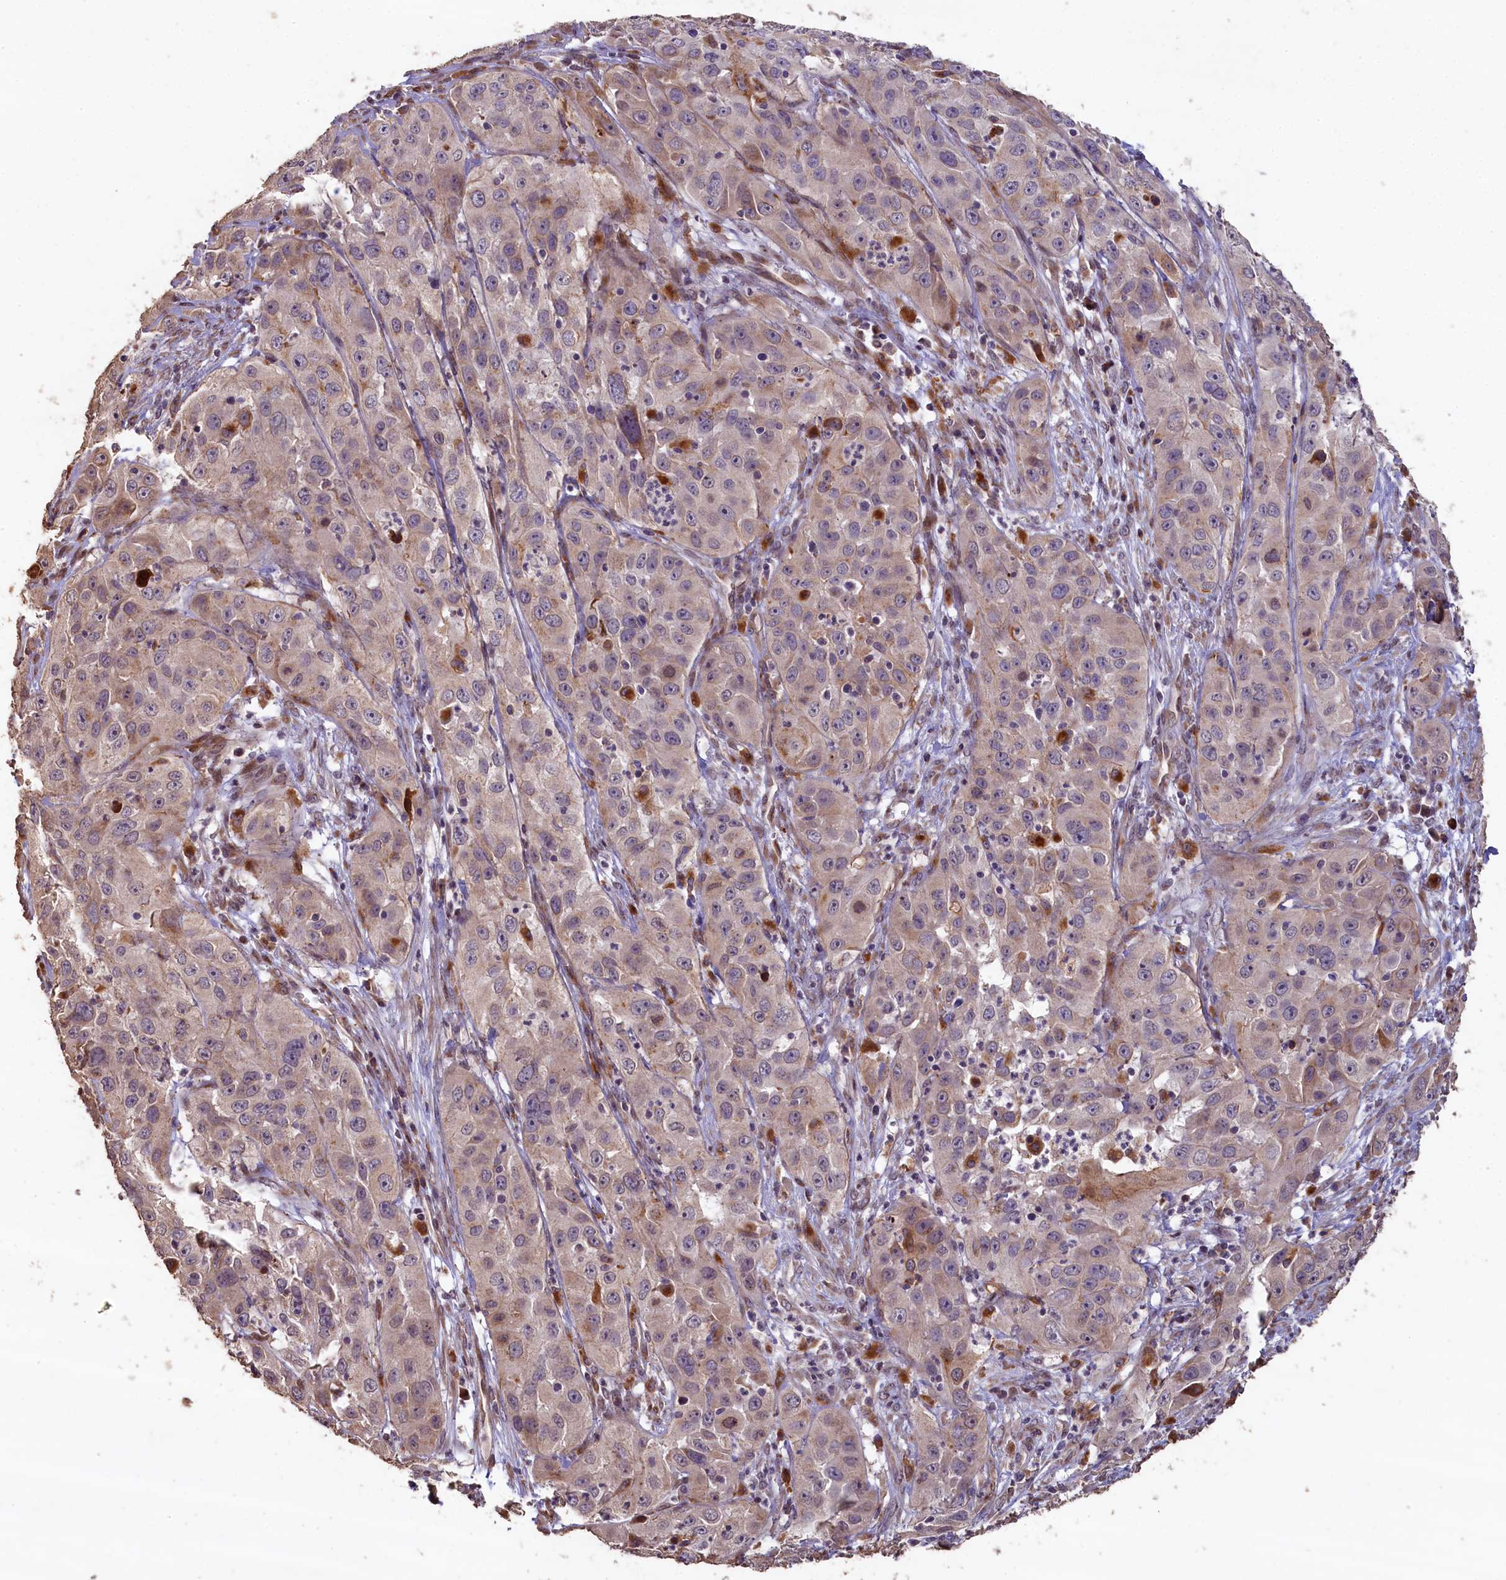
{"staining": {"intensity": "weak", "quantity": "<25%", "location": "cytoplasmic/membranous"}, "tissue": "cervical cancer", "cell_type": "Tumor cells", "image_type": "cancer", "snomed": [{"axis": "morphology", "description": "Squamous cell carcinoma, NOS"}, {"axis": "topography", "description": "Cervix"}], "caption": "The IHC histopathology image has no significant staining in tumor cells of cervical cancer tissue.", "gene": "SLC38A7", "patient": {"sex": "female", "age": 32}}